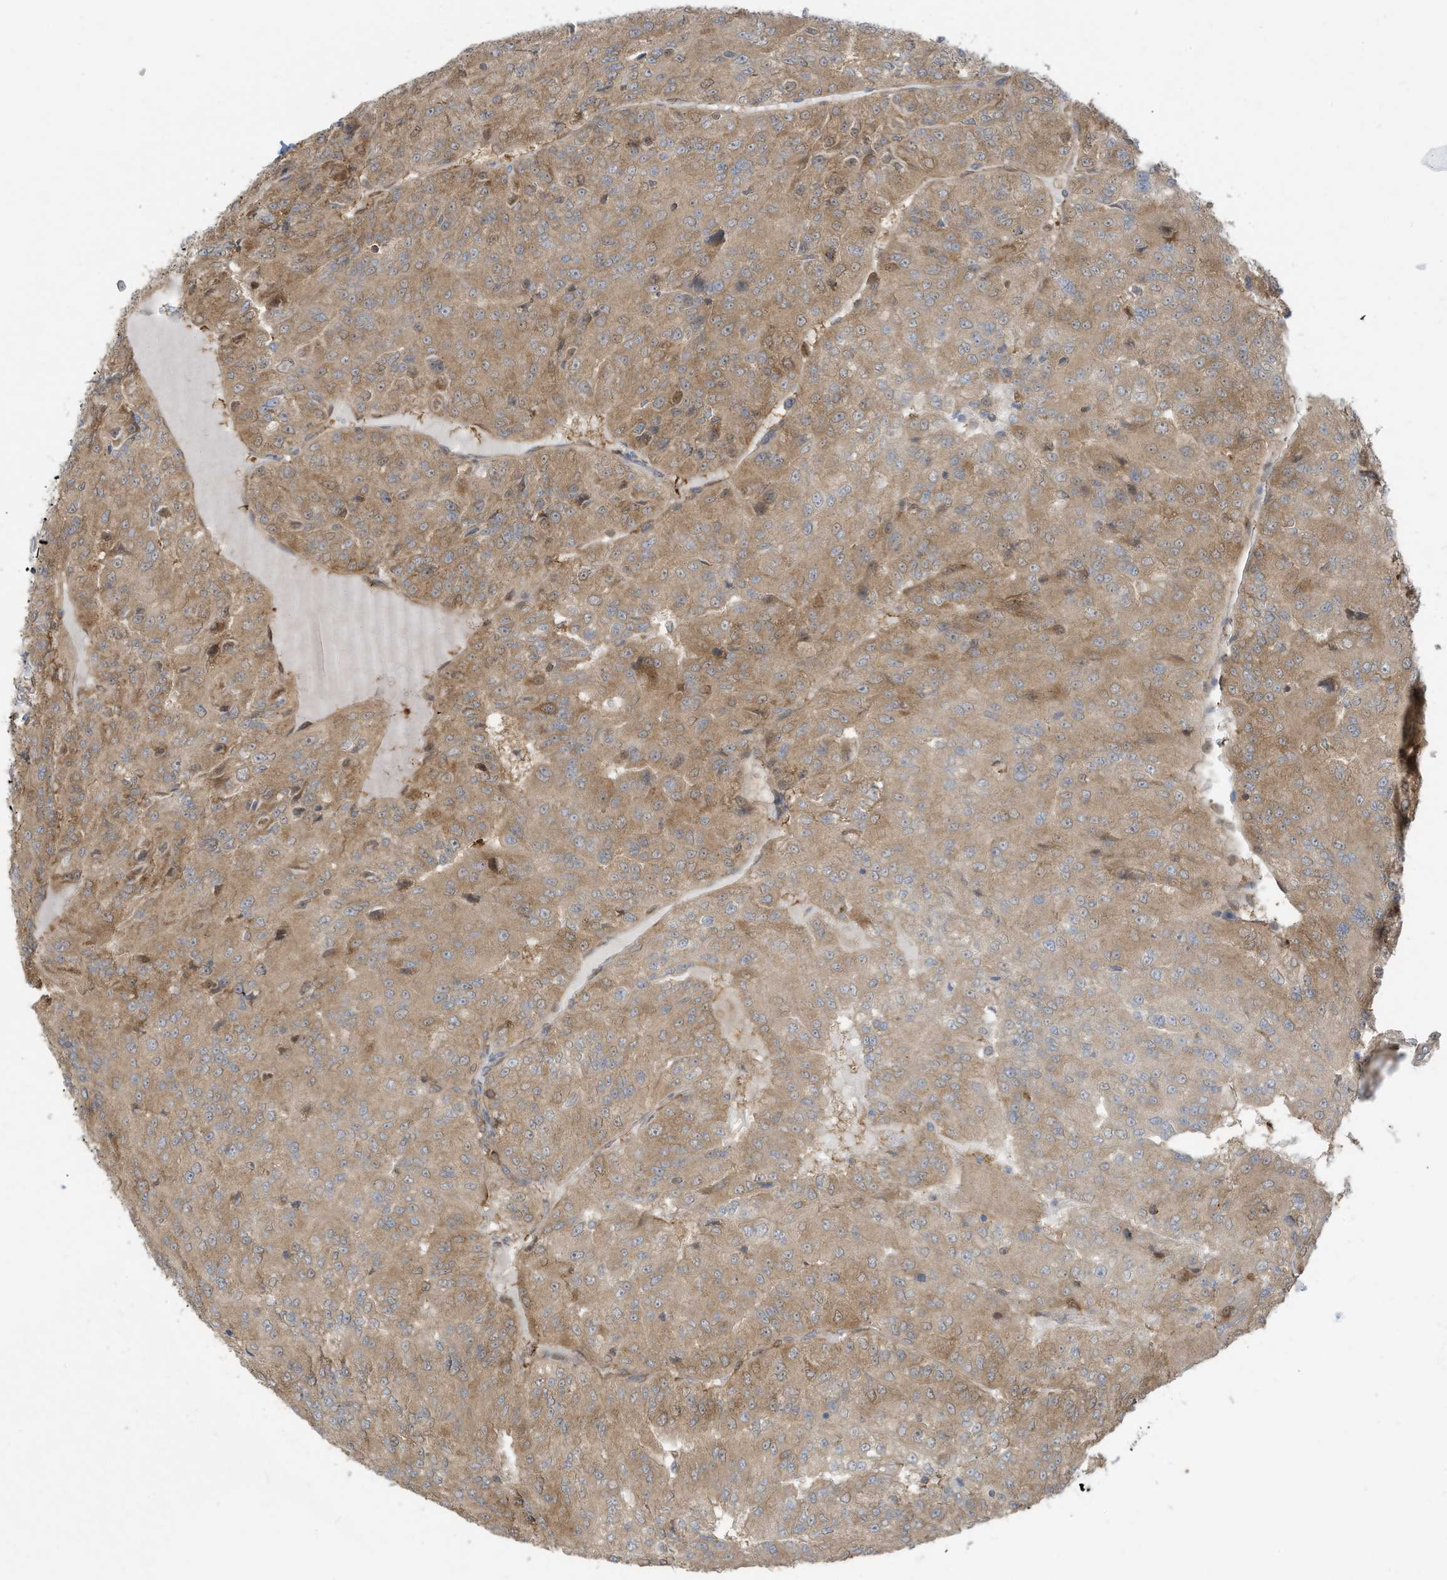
{"staining": {"intensity": "moderate", "quantity": ">75%", "location": "cytoplasmic/membranous"}, "tissue": "renal cancer", "cell_type": "Tumor cells", "image_type": "cancer", "snomed": [{"axis": "morphology", "description": "Adenocarcinoma, NOS"}, {"axis": "topography", "description": "Kidney"}], "caption": "Immunohistochemistry histopathology image of neoplastic tissue: human adenocarcinoma (renal) stained using IHC shows medium levels of moderate protein expression localized specifically in the cytoplasmic/membranous of tumor cells, appearing as a cytoplasmic/membranous brown color.", "gene": "USE1", "patient": {"sex": "female", "age": 63}}